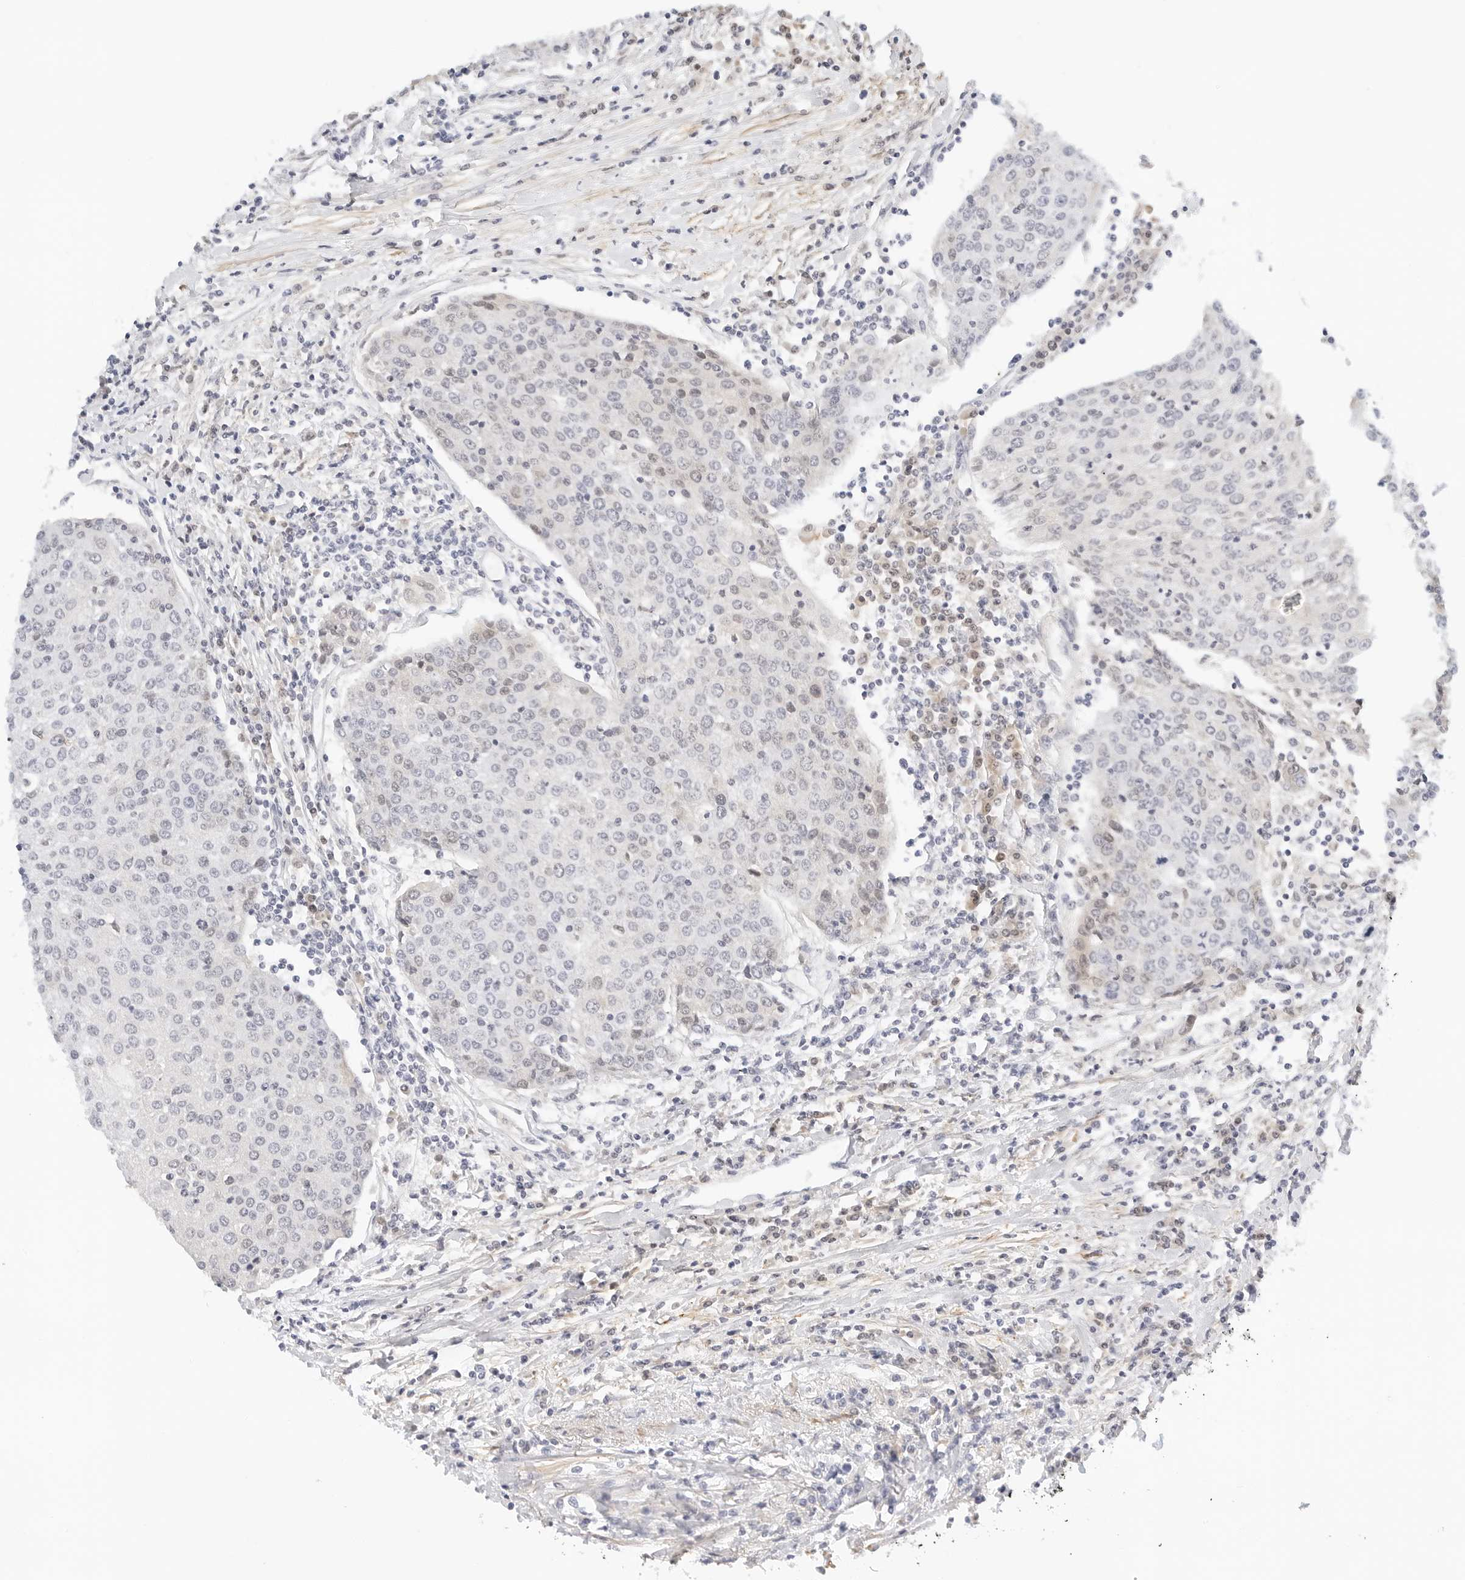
{"staining": {"intensity": "negative", "quantity": "none", "location": "none"}, "tissue": "urothelial cancer", "cell_type": "Tumor cells", "image_type": "cancer", "snomed": [{"axis": "morphology", "description": "Urothelial carcinoma, High grade"}, {"axis": "topography", "description": "Urinary bladder"}], "caption": "Immunohistochemistry (IHC) of human high-grade urothelial carcinoma displays no positivity in tumor cells.", "gene": "PKDCC", "patient": {"sex": "female", "age": 85}}